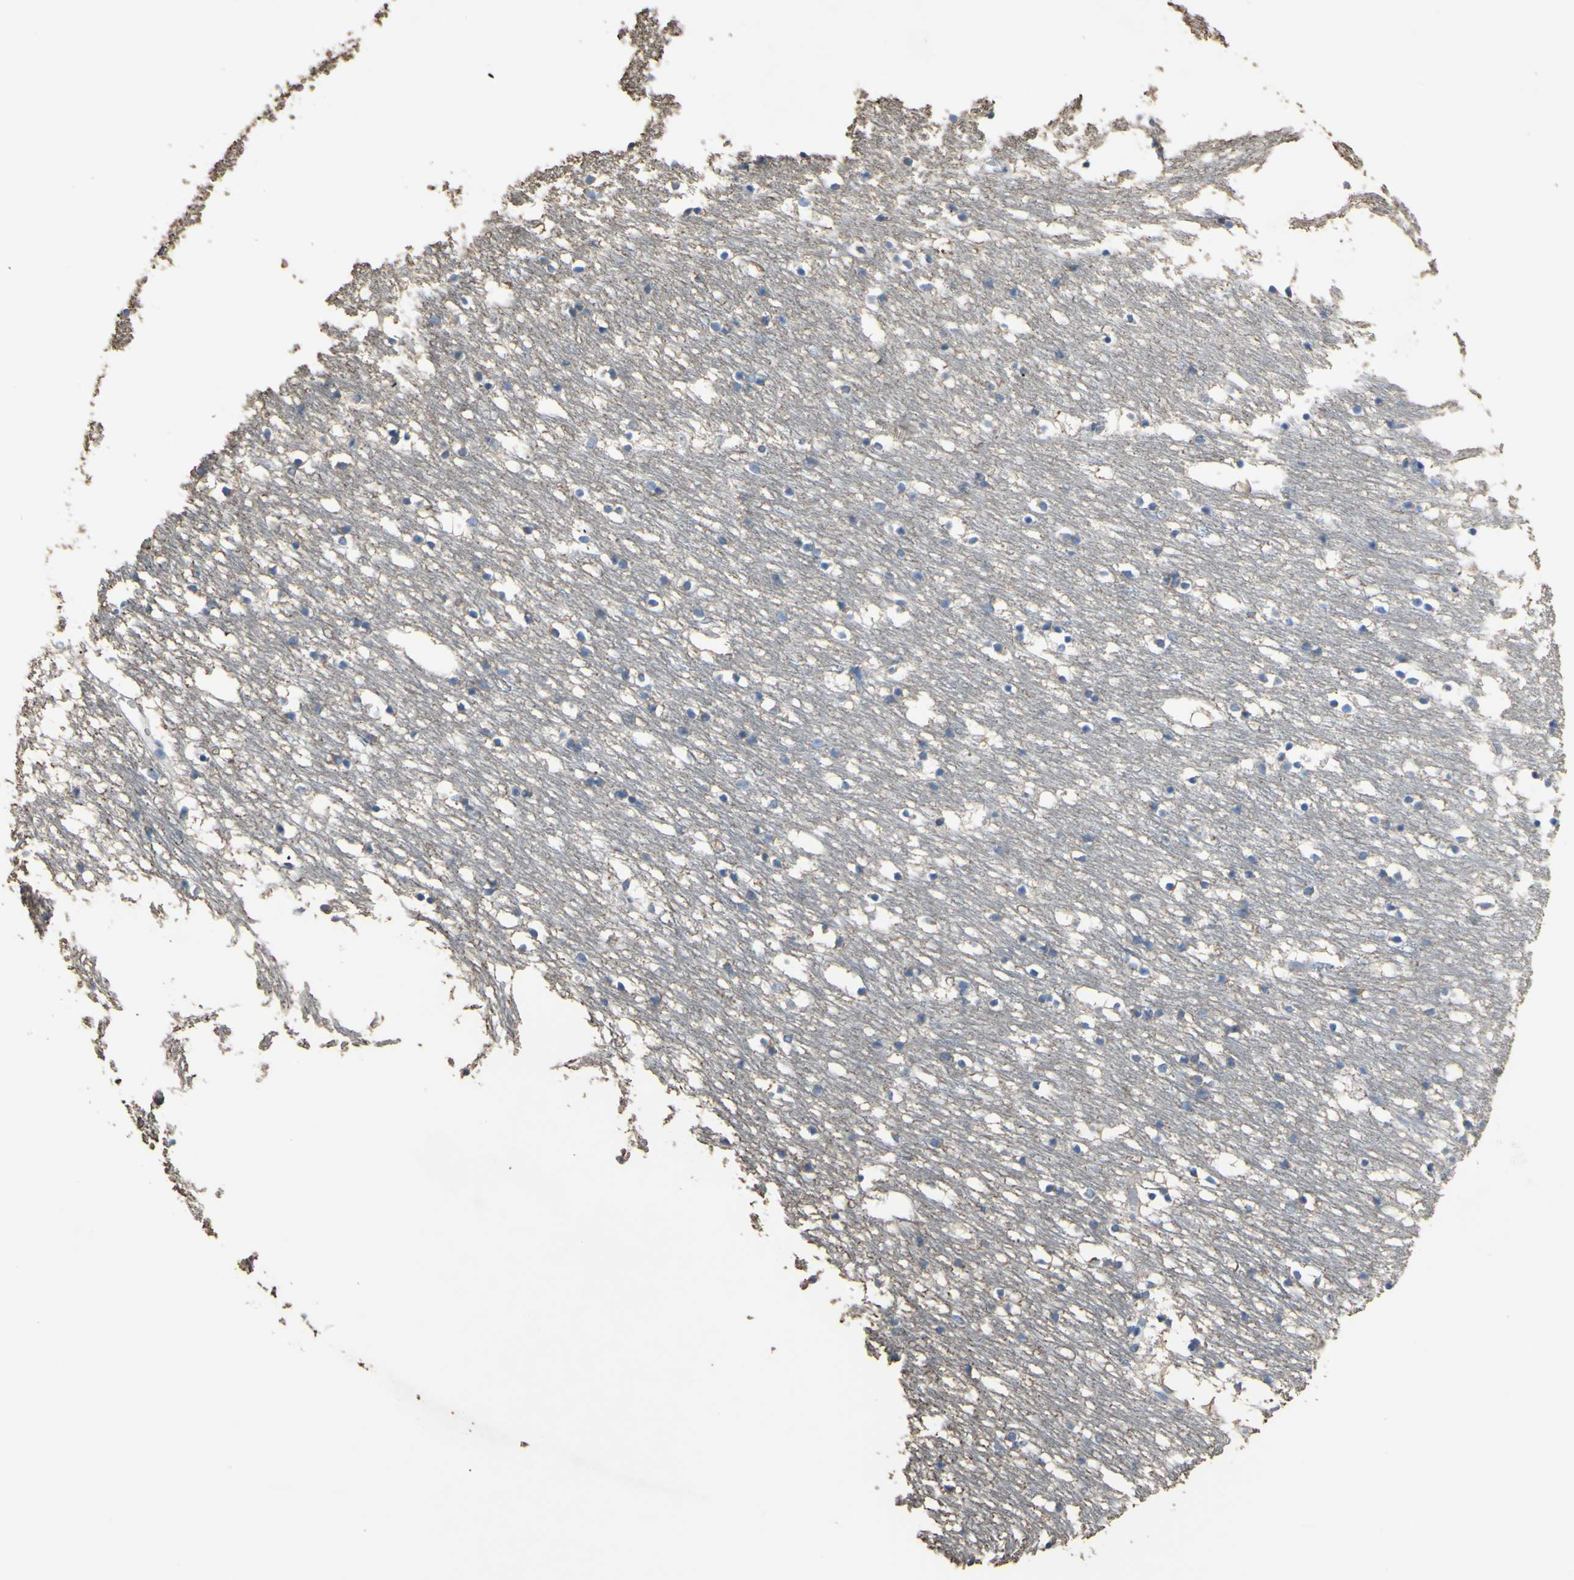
{"staining": {"intensity": "moderate", "quantity": "<25%", "location": "cytoplasmic/membranous"}, "tissue": "caudate", "cell_type": "Glial cells", "image_type": "normal", "snomed": [{"axis": "morphology", "description": "Normal tissue, NOS"}, {"axis": "topography", "description": "Lateral ventricle wall"}], "caption": "This image demonstrates IHC staining of unremarkable caudate, with low moderate cytoplasmic/membranous staining in about <25% of glial cells.", "gene": "CMKLR2", "patient": {"sex": "male", "age": 45}}